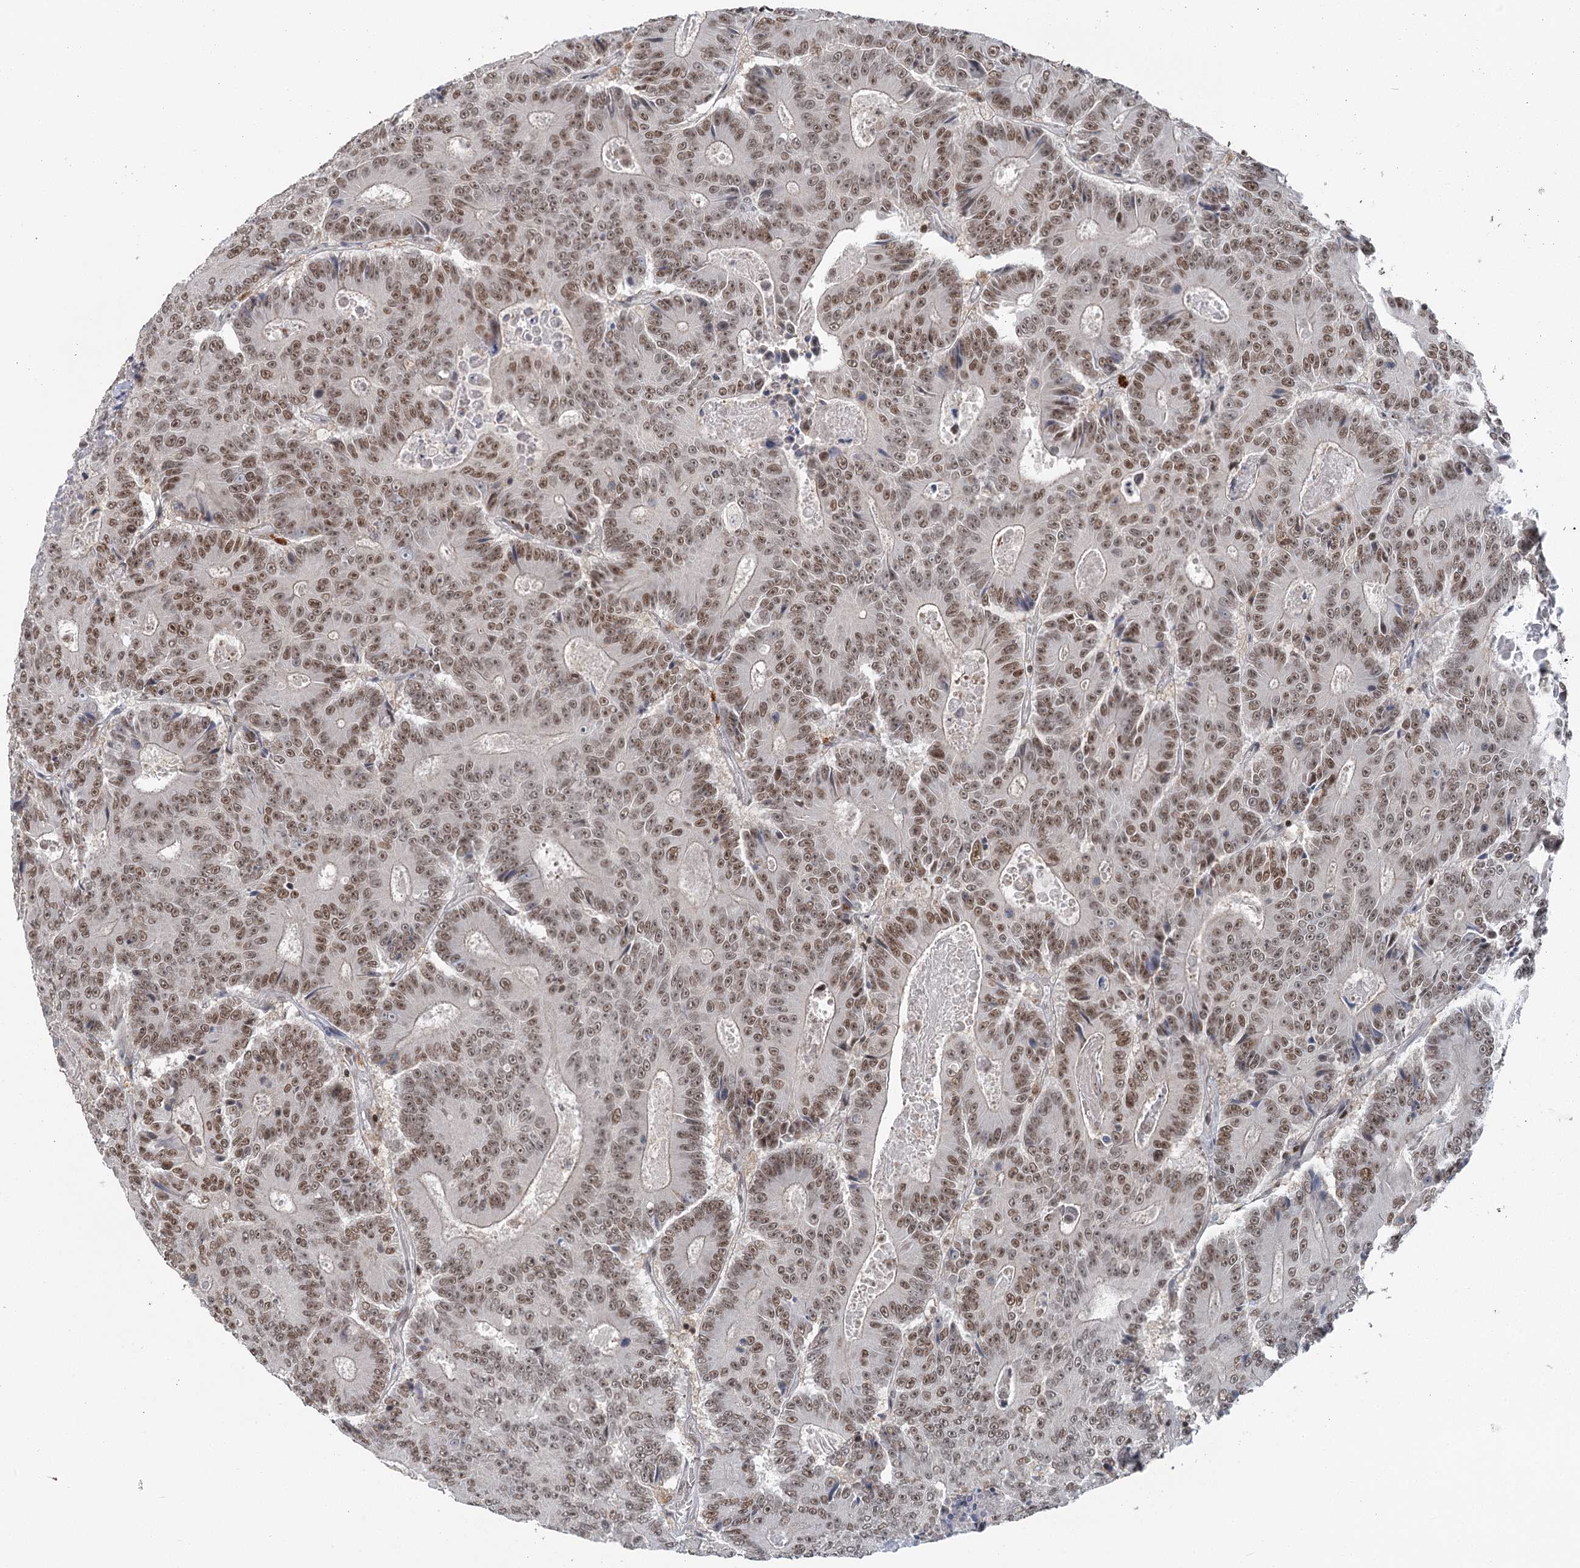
{"staining": {"intensity": "moderate", "quantity": ">75%", "location": "nuclear"}, "tissue": "colorectal cancer", "cell_type": "Tumor cells", "image_type": "cancer", "snomed": [{"axis": "morphology", "description": "Adenocarcinoma, NOS"}, {"axis": "topography", "description": "Colon"}], "caption": "Human colorectal adenocarcinoma stained for a protein (brown) exhibits moderate nuclear positive staining in approximately >75% of tumor cells.", "gene": "PDS5A", "patient": {"sex": "male", "age": 83}}